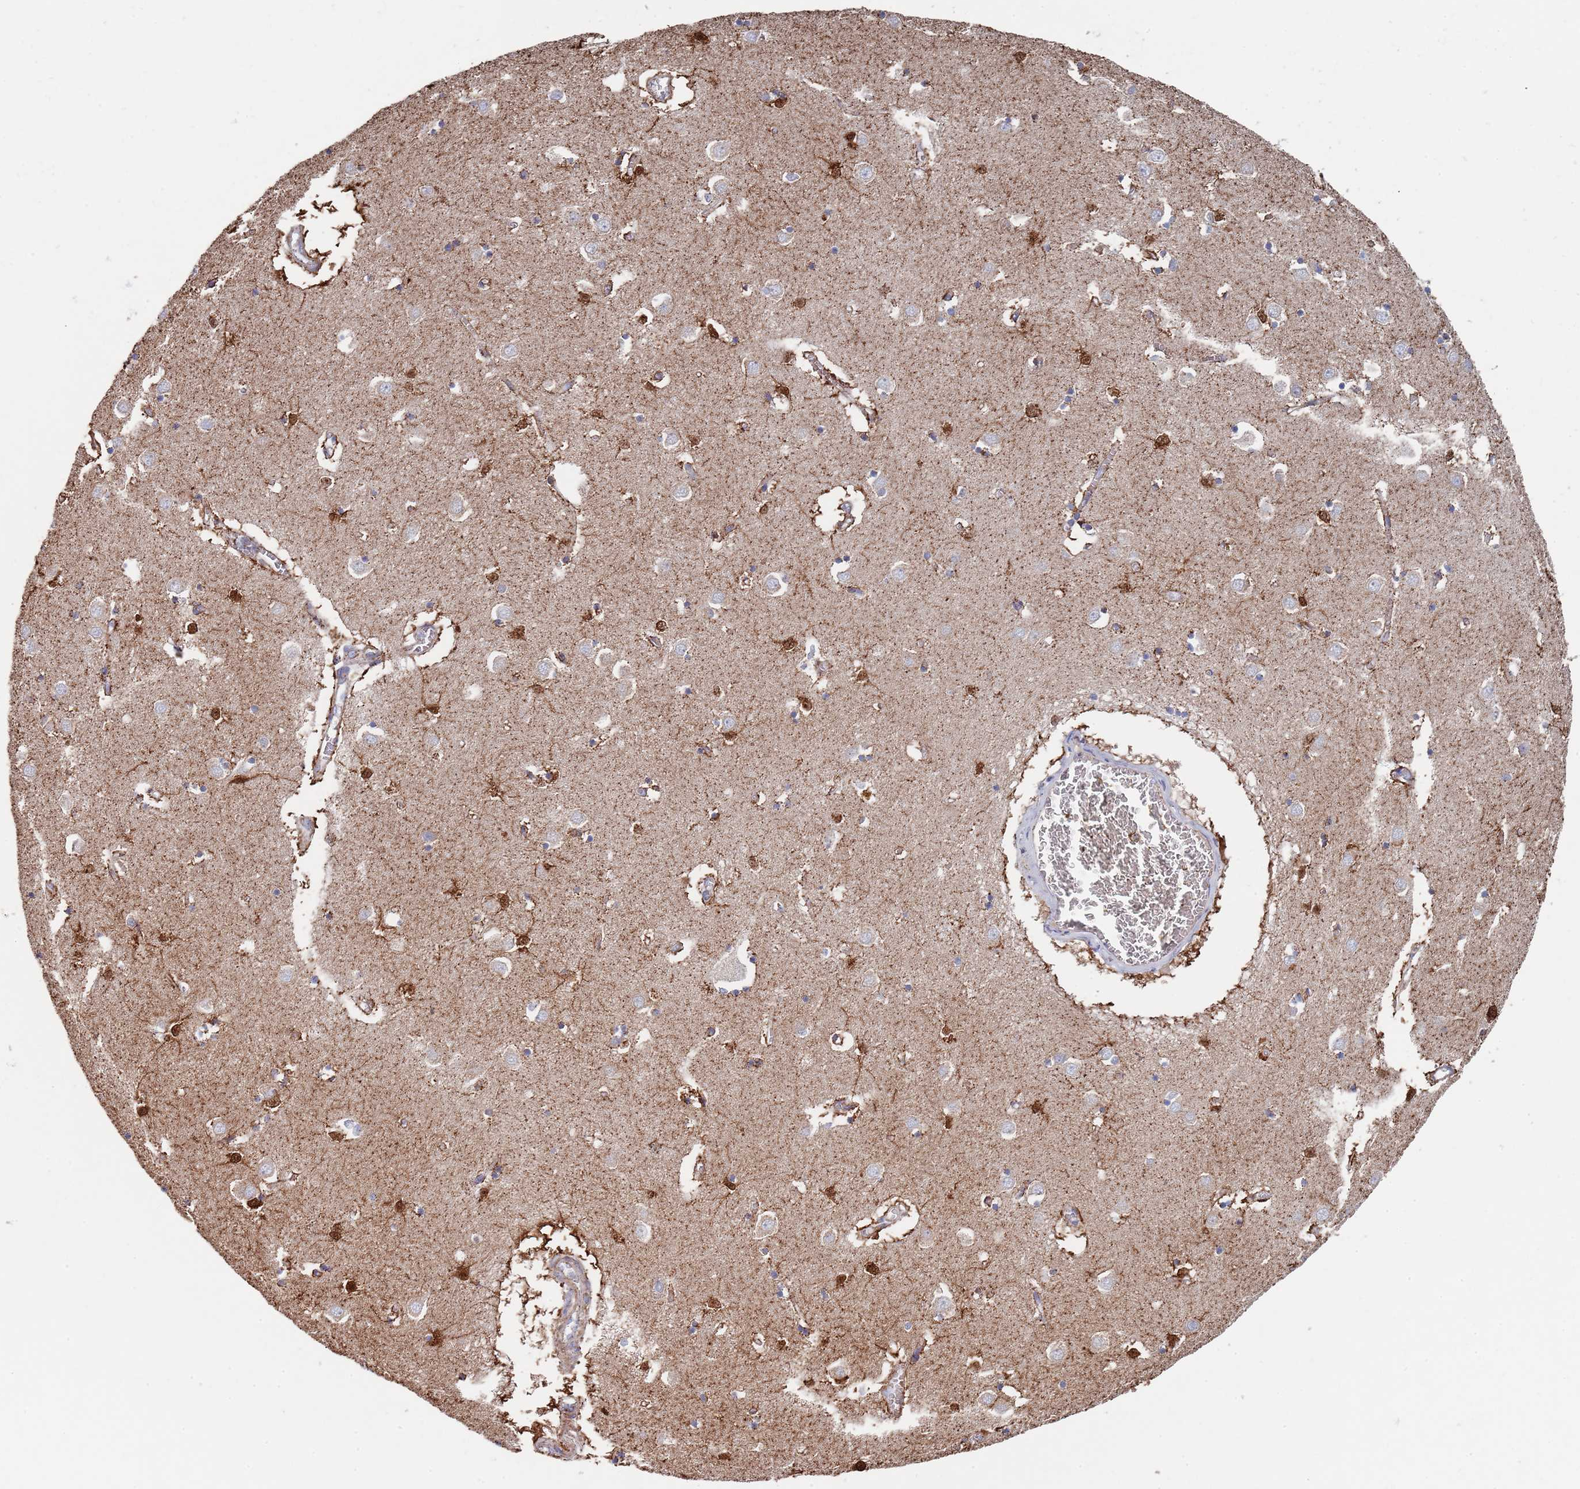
{"staining": {"intensity": "strong", "quantity": "25%-75%", "location": "cytoplasmic/membranous"}, "tissue": "caudate", "cell_type": "Glial cells", "image_type": "normal", "snomed": [{"axis": "morphology", "description": "Normal tissue, NOS"}, {"axis": "topography", "description": "Lateral ventricle wall"}], "caption": "DAB immunohistochemical staining of normal caudate demonstrates strong cytoplasmic/membranous protein staining in about 25%-75% of glial cells.", "gene": "PGP", "patient": {"sex": "male", "age": 70}}